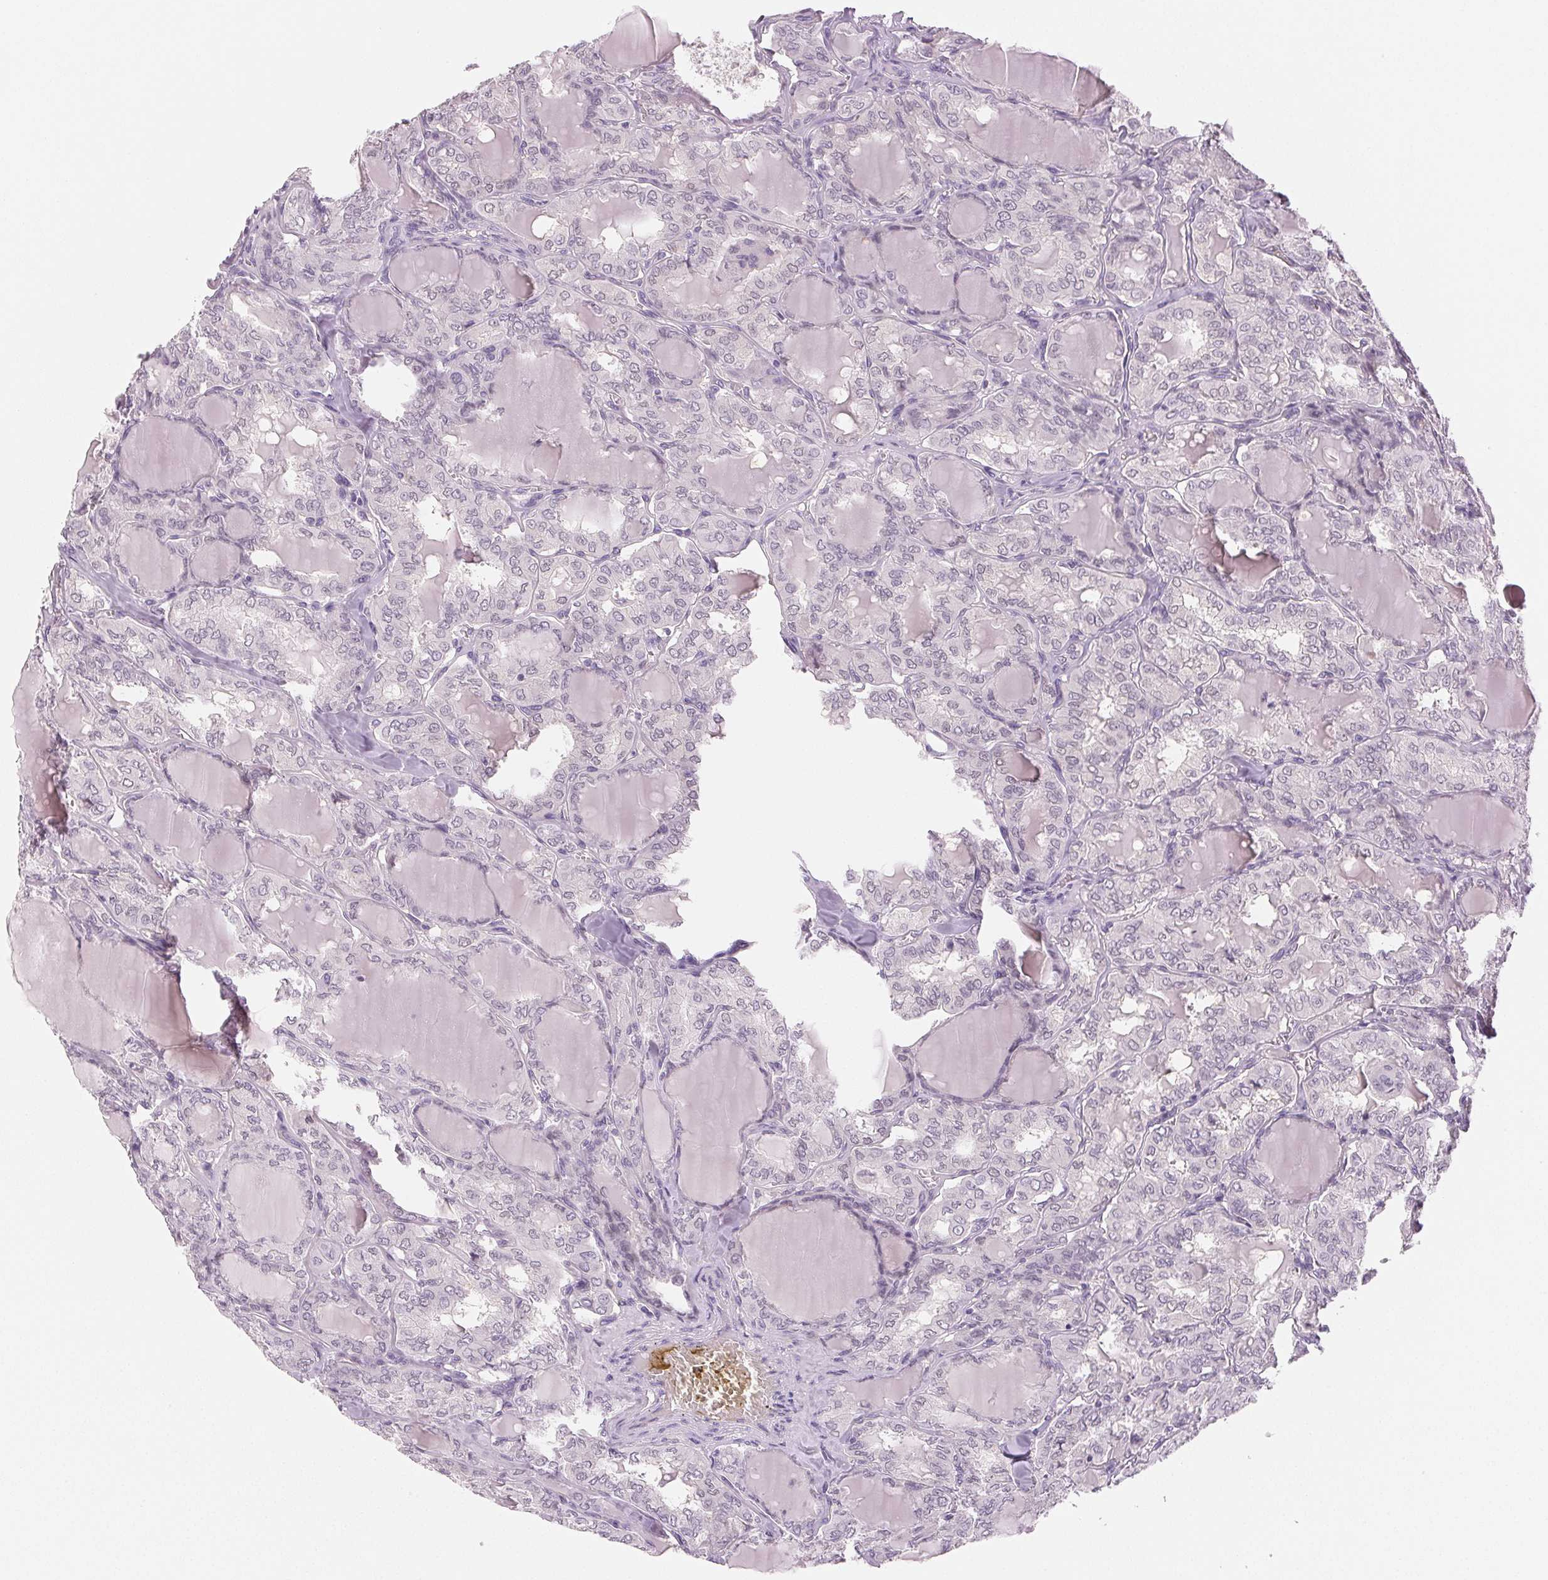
{"staining": {"intensity": "negative", "quantity": "none", "location": "none"}, "tissue": "thyroid cancer", "cell_type": "Tumor cells", "image_type": "cancer", "snomed": [{"axis": "morphology", "description": "Papillary adenocarcinoma, NOS"}, {"axis": "topography", "description": "Thyroid gland"}], "caption": "Tumor cells show no significant staining in thyroid cancer (papillary adenocarcinoma). The staining was performed using DAB to visualize the protein expression in brown, while the nuclei were stained in blue with hematoxylin (Magnification: 20x).", "gene": "MAP1LC3A", "patient": {"sex": "male", "age": 20}}